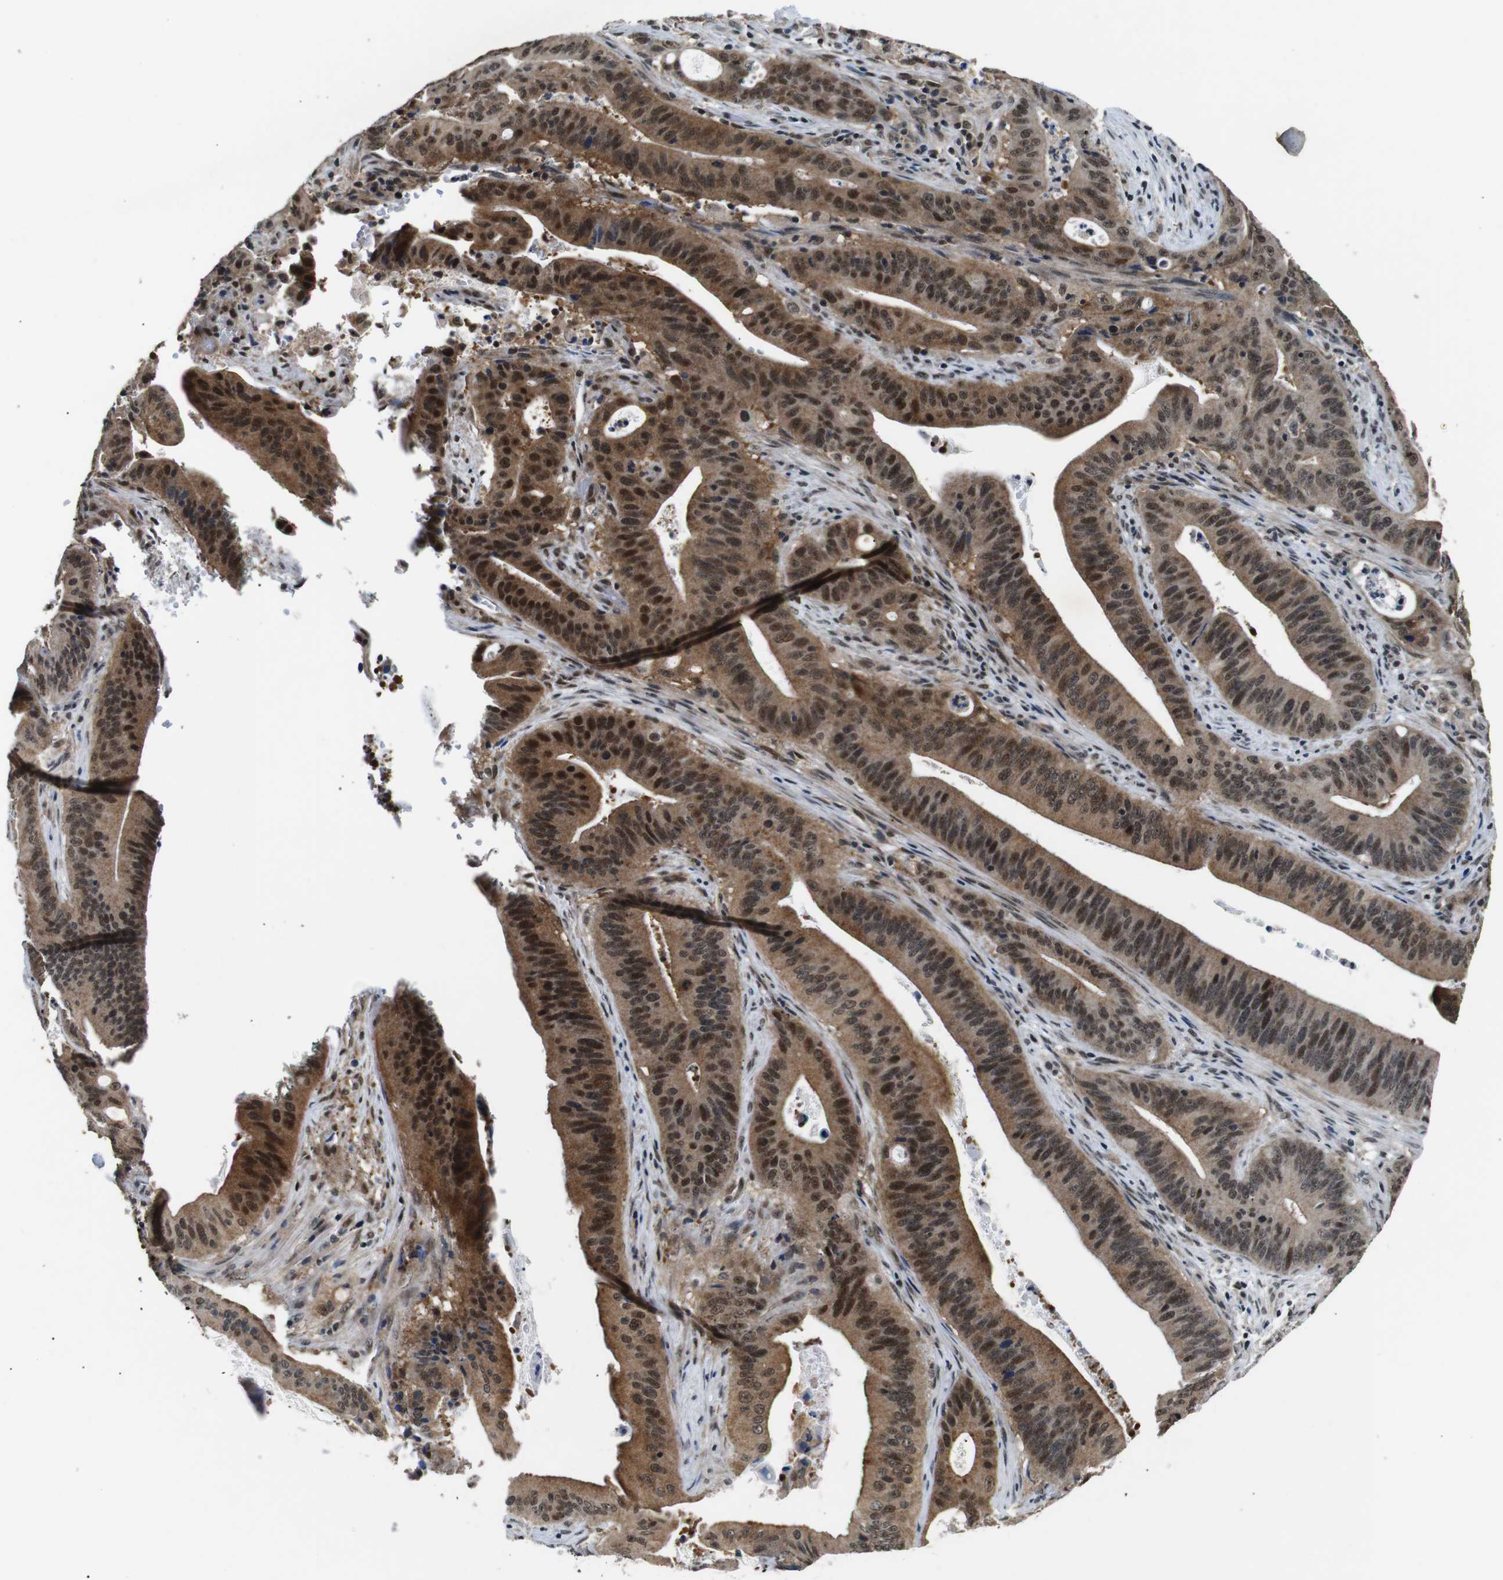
{"staining": {"intensity": "moderate", "quantity": ">75%", "location": "cytoplasmic/membranous,nuclear"}, "tissue": "pancreatic cancer", "cell_type": "Tumor cells", "image_type": "cancer", "snomed": [{"axis": "morphology", "description": "Normal tissue, NOS"}, {"axis": "topography", "description": "Lymph node"}], "caption": "Pancreatic cancer stained with a brown dye shows moderate cytoplasmic/membranous and nuclear positive expression in about >75% of tumor cells.", "gene": "SKP1", "patient": {"sex": "male", "age": 62}}